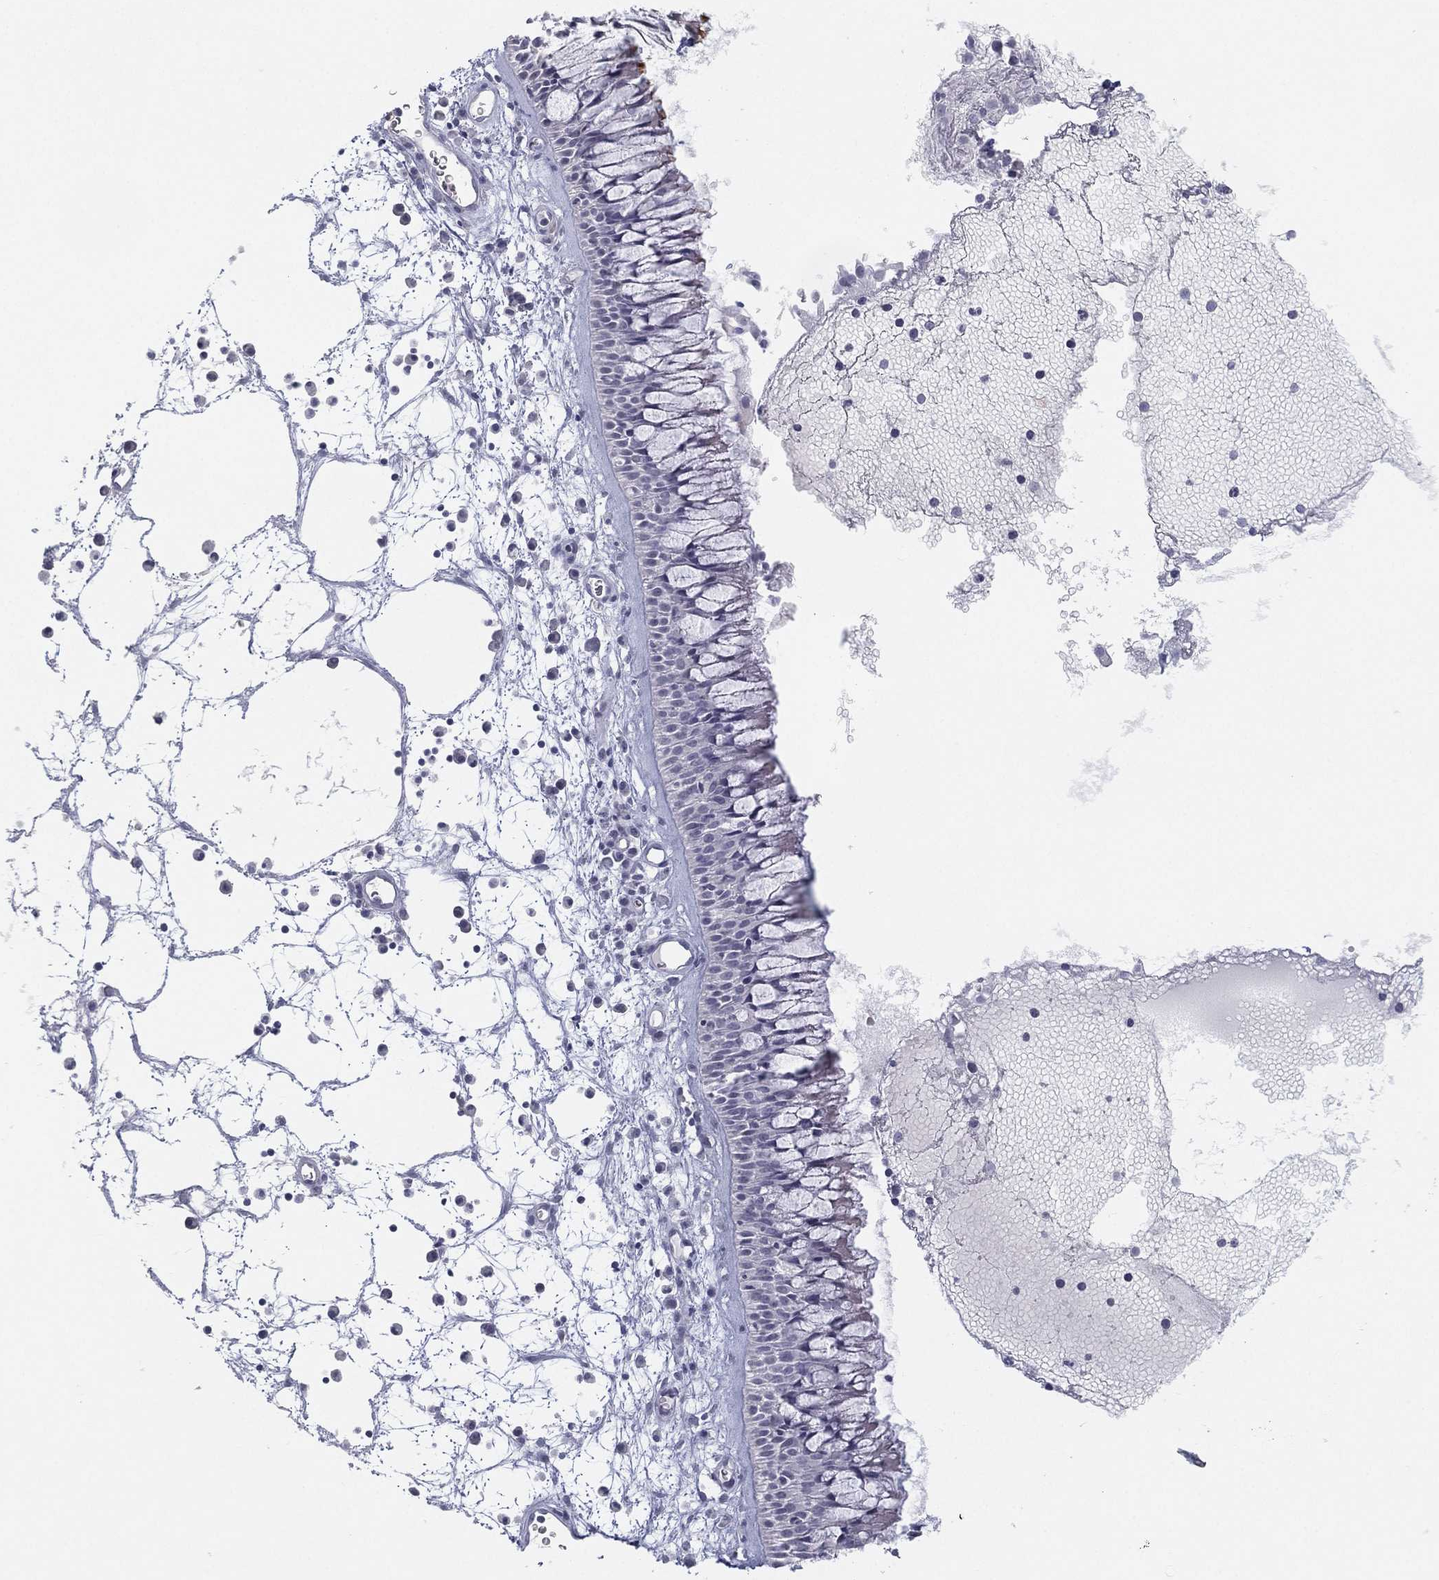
{"staining": {"intensity": "strong", "quantity": "25%-75%", "location": "cytoplasmic/membranous"}, "tissue": "nasopharynx", "cell_type": "Respiratory epithelial cells", "image_type": "normal", "snomed": [{"axis": "morphology", "description": "Normal tissue, NOS"}, {"axis": "topography", "description": "Nasopharynx"}], "caption": "Immunohistochemical staining of unremarkable nasopharynx reveals 25%-75% levels of strong cytoplasmic/membranous protein expression in approximately 25%-75% of respiratory epithelial cells. Using DAB (brown) and hematoxylin (blue) stains, captured at high magnification using brightfield microscopy.", "gene": "MLF1", "patient": {"sex": "male", "age": 69}}